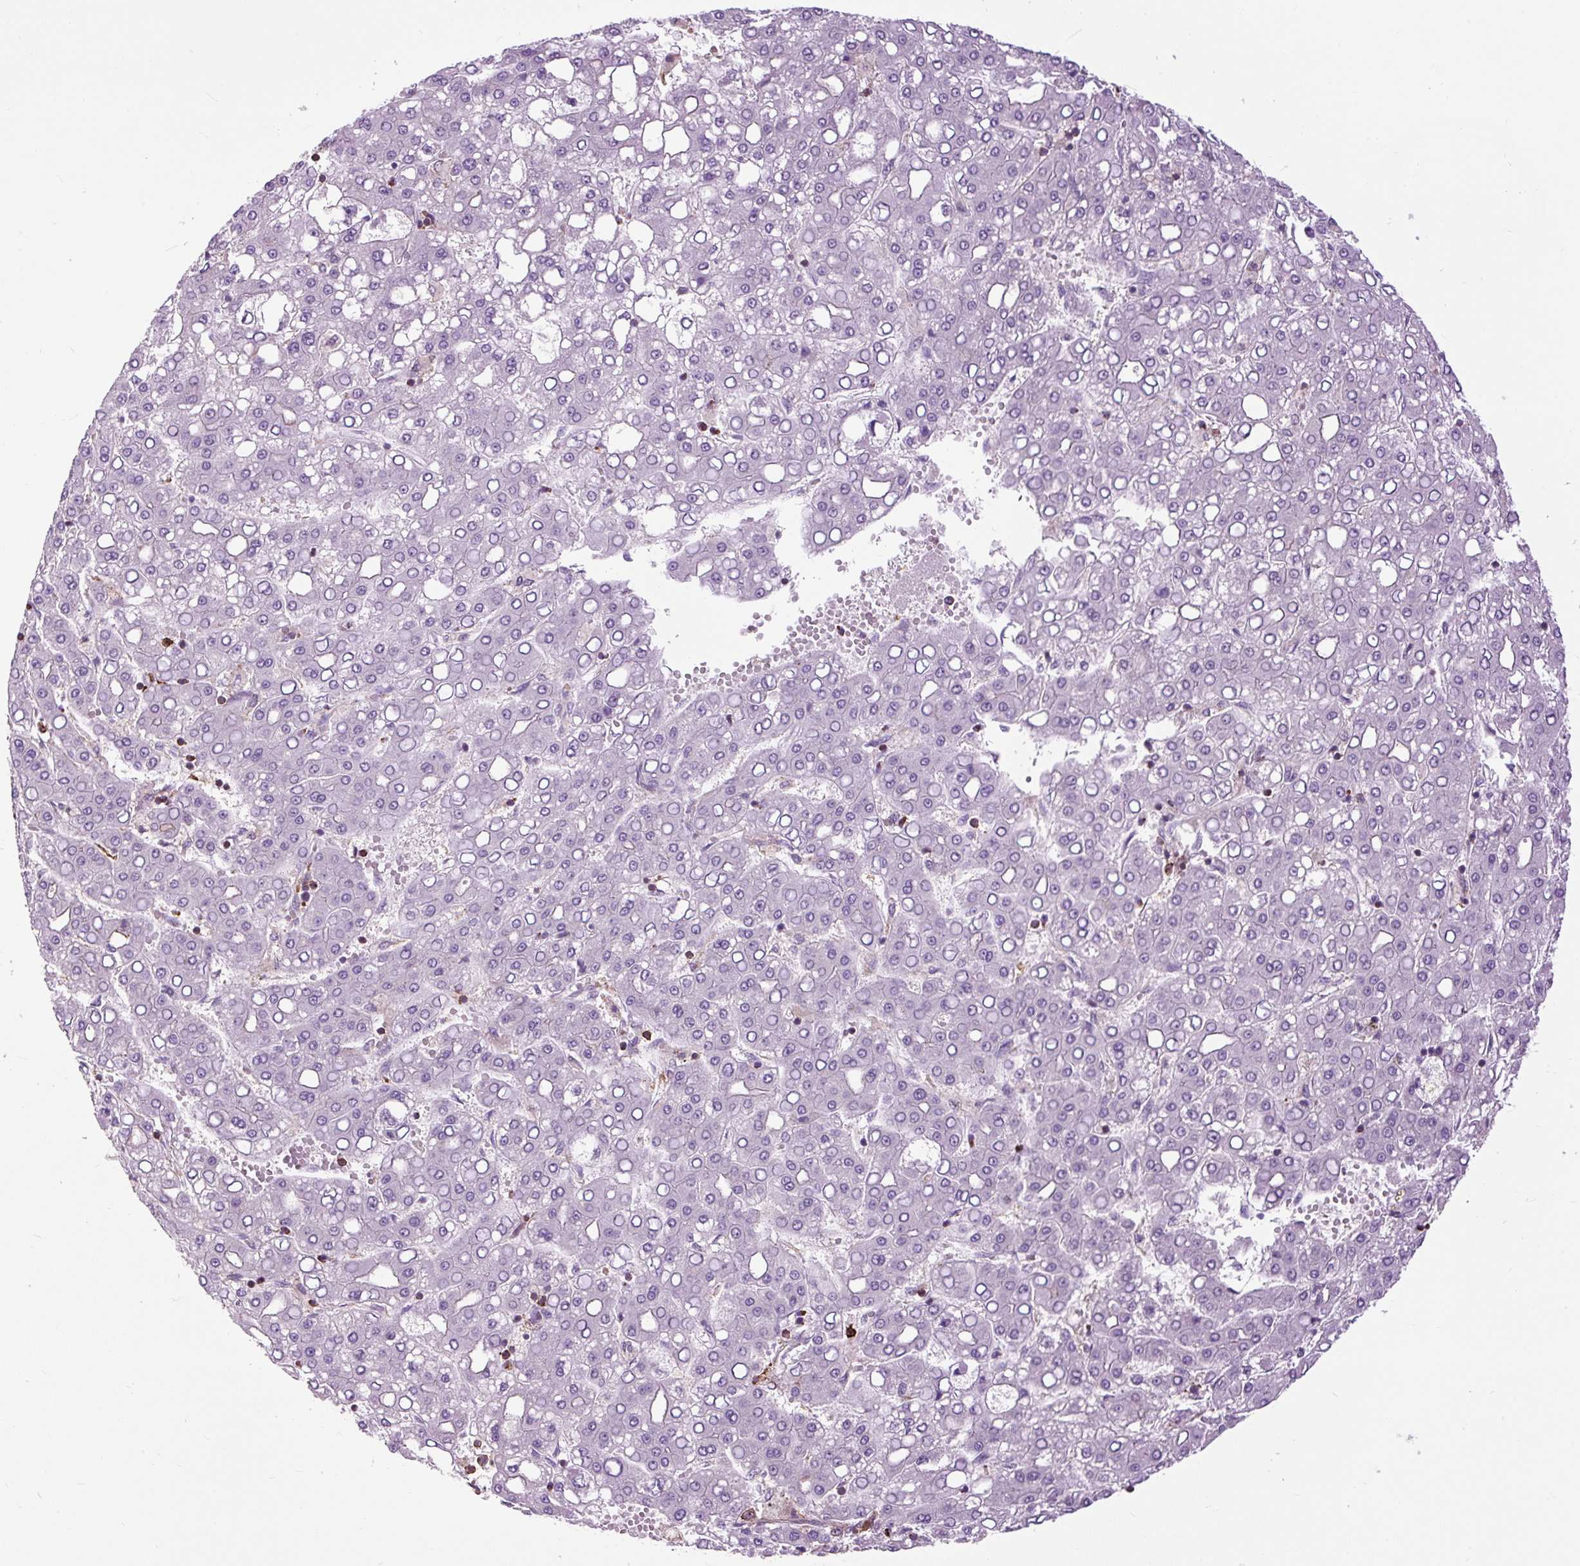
{"staining": {"intensity": "negative", "quantity": "none", "location": "none"}, "tissue": "liver cancer", "cell_type": "Tumor cells", "image_type": "cancer", "snomed": [{"axis": "morphology", "description": "Carcinoma, Hepatocellular, NOS"}, {"axis": "topography", "description": "Liver"}], "caption": "Liver cancer (hepatocellular carcinoma) was stained to show a protein in brown. There is no significant expression in tumor cells. (DAB (3,3'-diaminobenzidine) IHC with hematoxylin counter stain).", "gene": "ZNF197", "patient": {"sex": "male", "age": 65}}